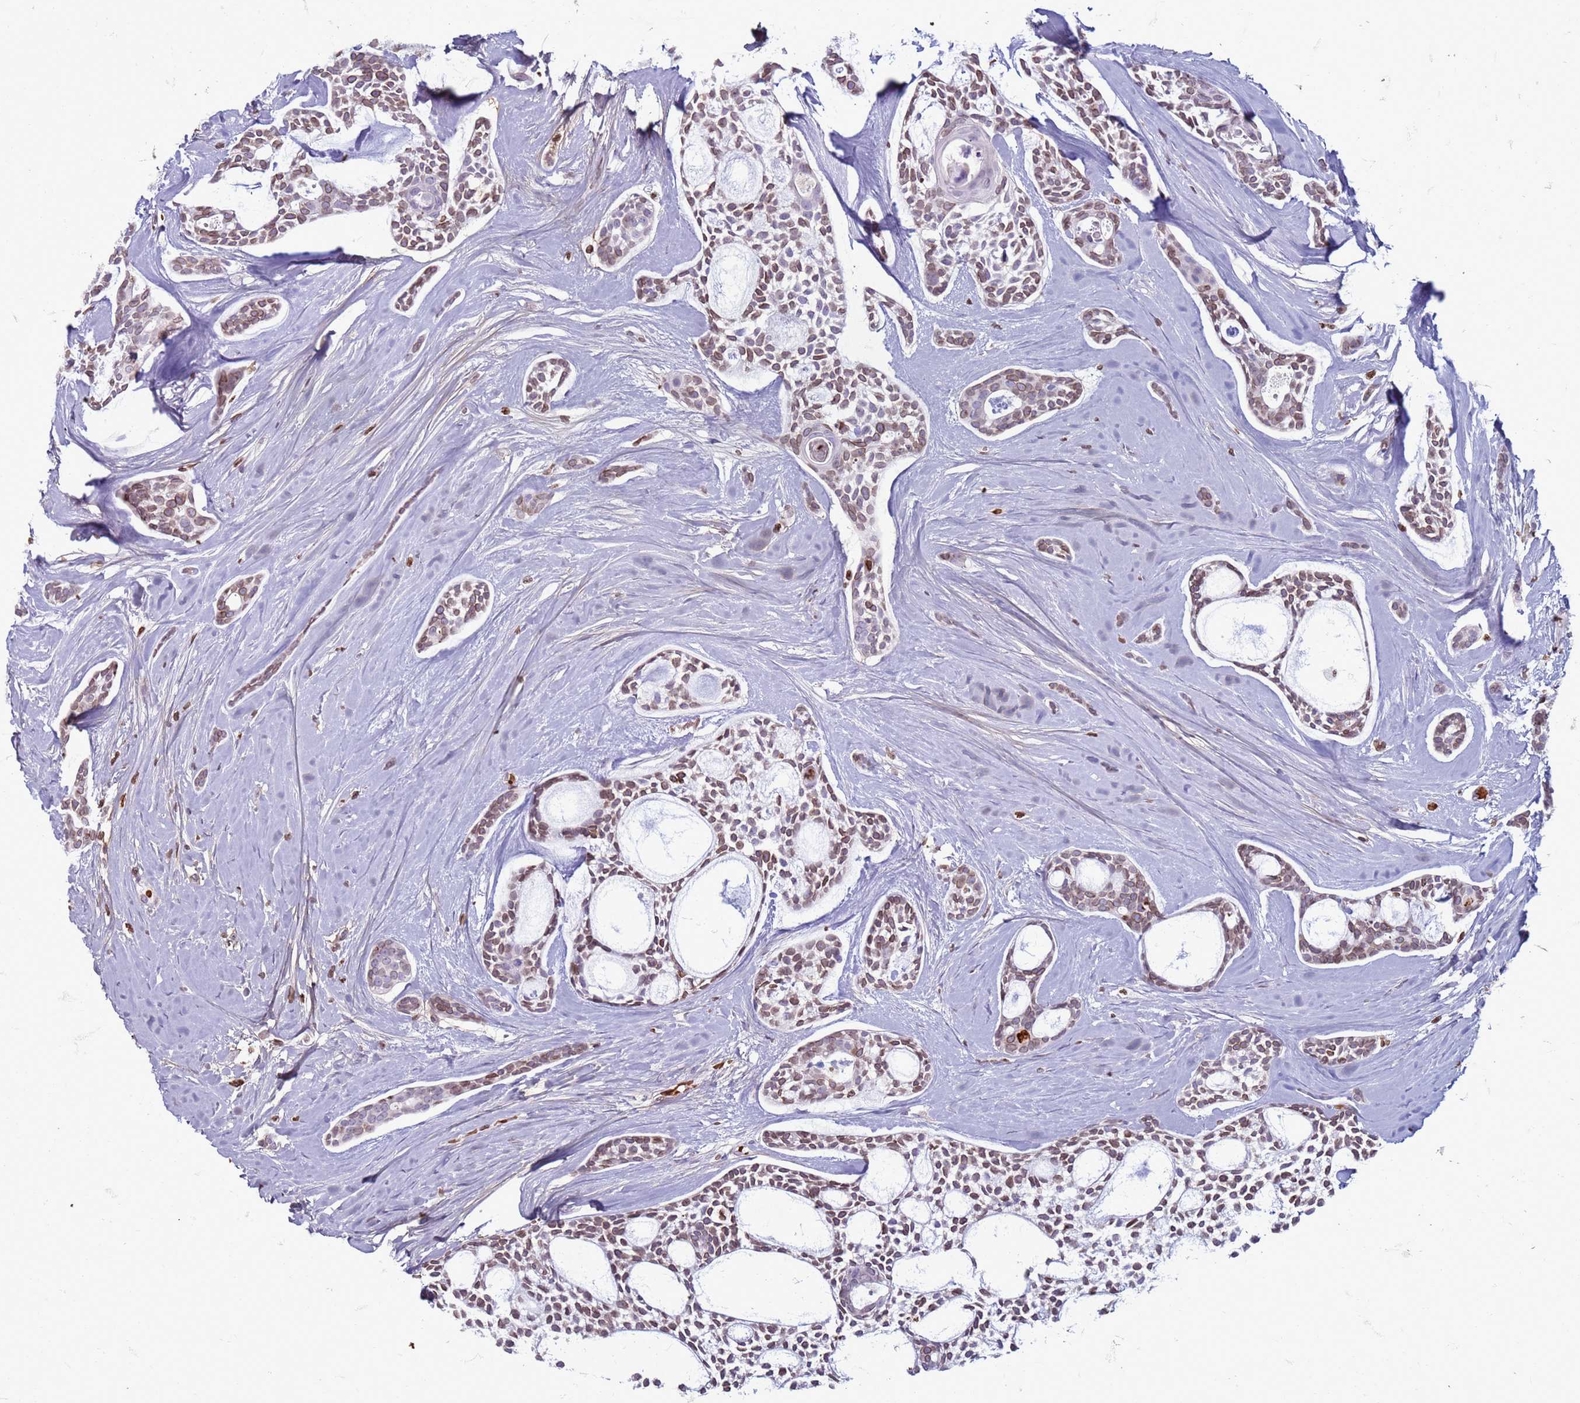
{"staining": {"intensity": "moderate", "quantity": ">75%", "location": "cytoplasmic/membranous,nuclear"}, "tissue": "head and neck cancer", "cell_type": "Tumor cells", "image_type": "cancer", "snomed": [{"axis": "morphology", "description": "Adenocarcinoma, NOS"}, {"axis": "topography", "description": "Subcutis"}, {"axis": "topography", "description": "Head-Neck"}], "caption": "Brown immunohistochemical staining in human adenocarcinoma (head and neck) shows moderate cytoplasmic/membranous and nuclear staining in approximately >75% of tumor cells.", "gene": "METTL25B", "patient": {"sex": "female", "age": 73}}